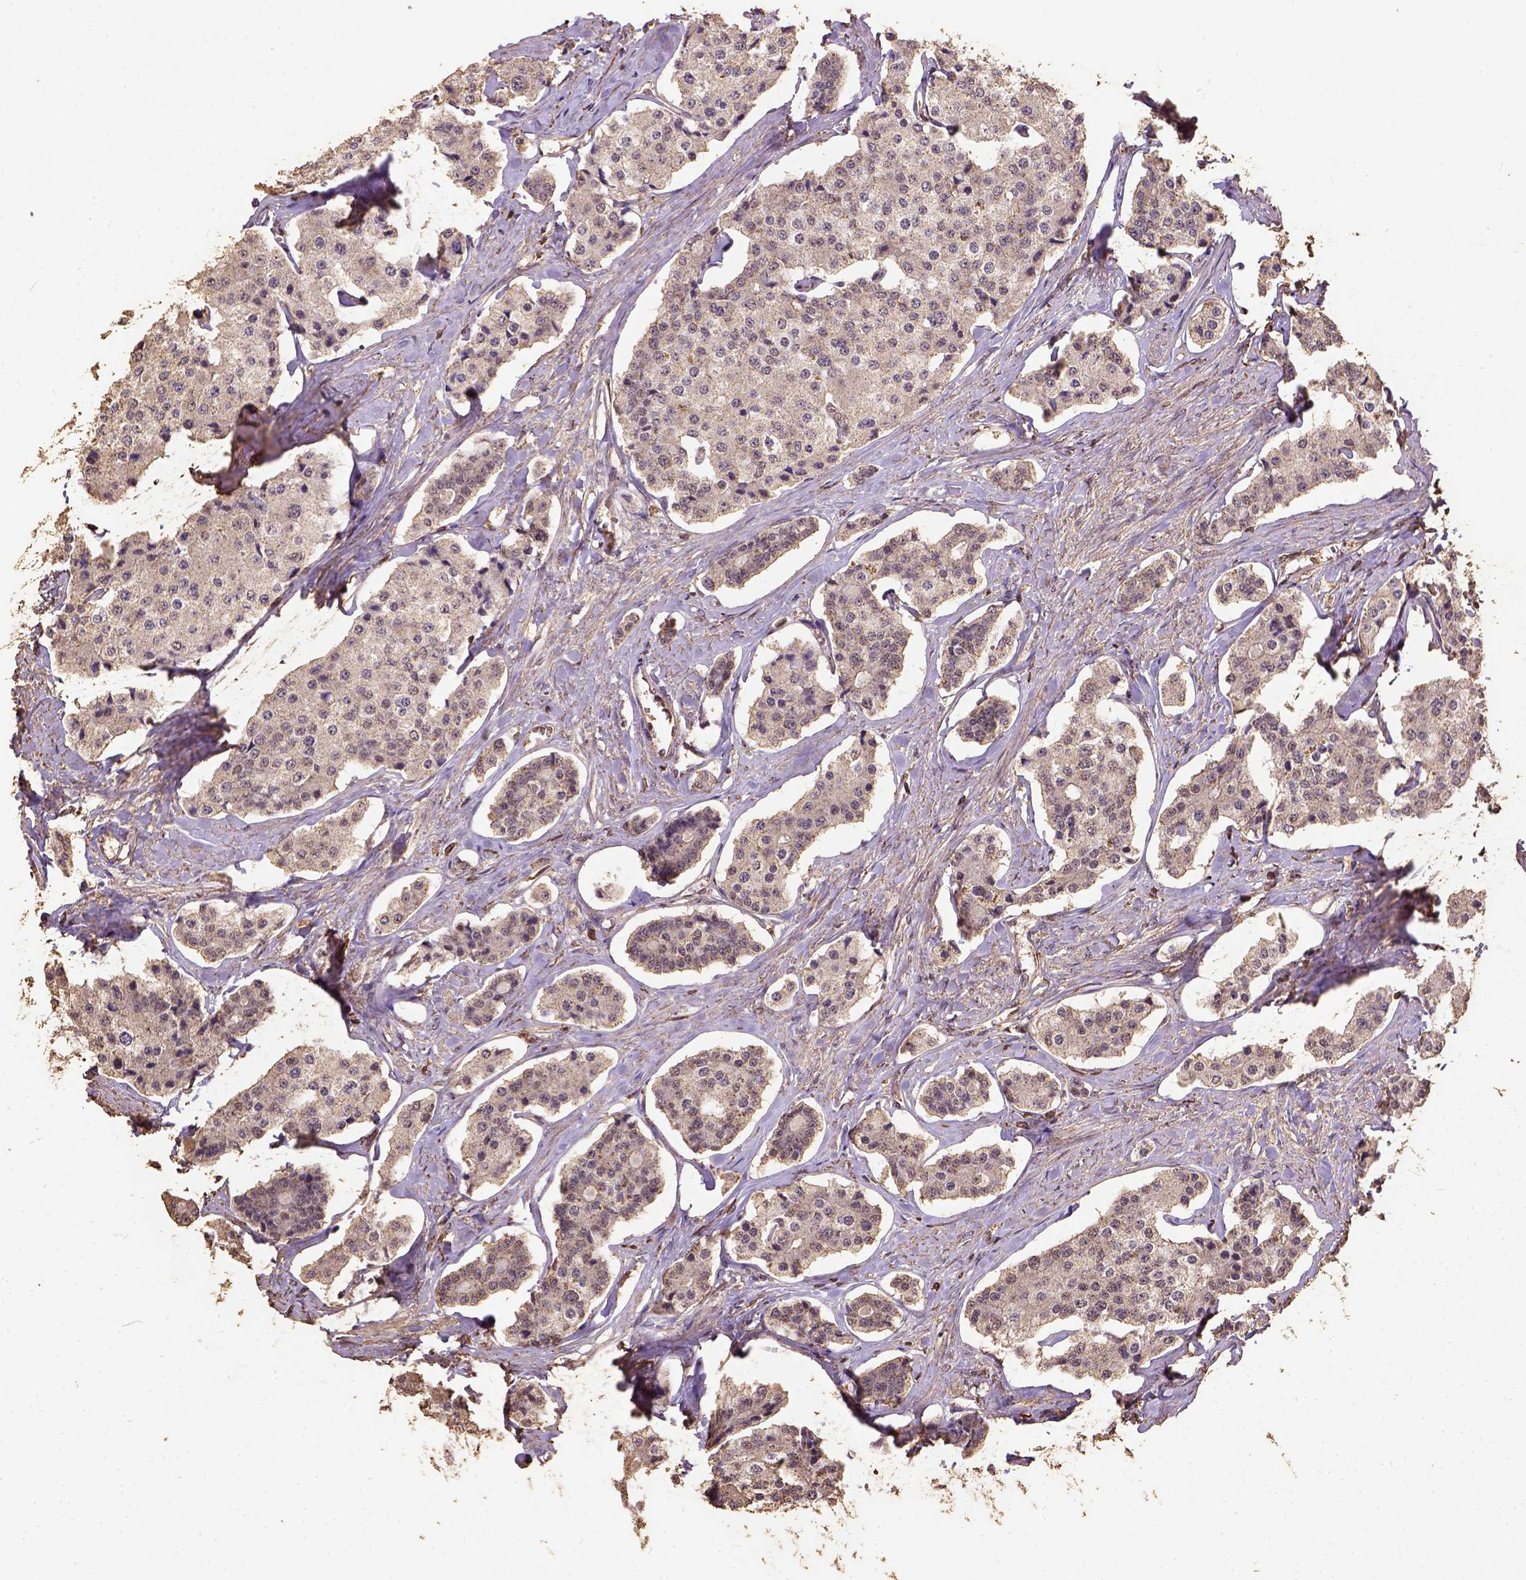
{"staining": {"intensity": "negative", "quantity": "none", "location": "none"}, "tissue": "carcinoid", "cell_type": "Tumor cells", "image_type": "cancer", "snomed": [{"axis": "morphology", "description": "Carcinoid, malignant, NOS"}, {"axis": "topography", "description": "Small intestine"}], "caption": "Carcinoid was stained to show a protein in brown. There is no significant staining in tumor cells.", "gene": "NACC1", "patient": {"sex": "female", "age": 65}}